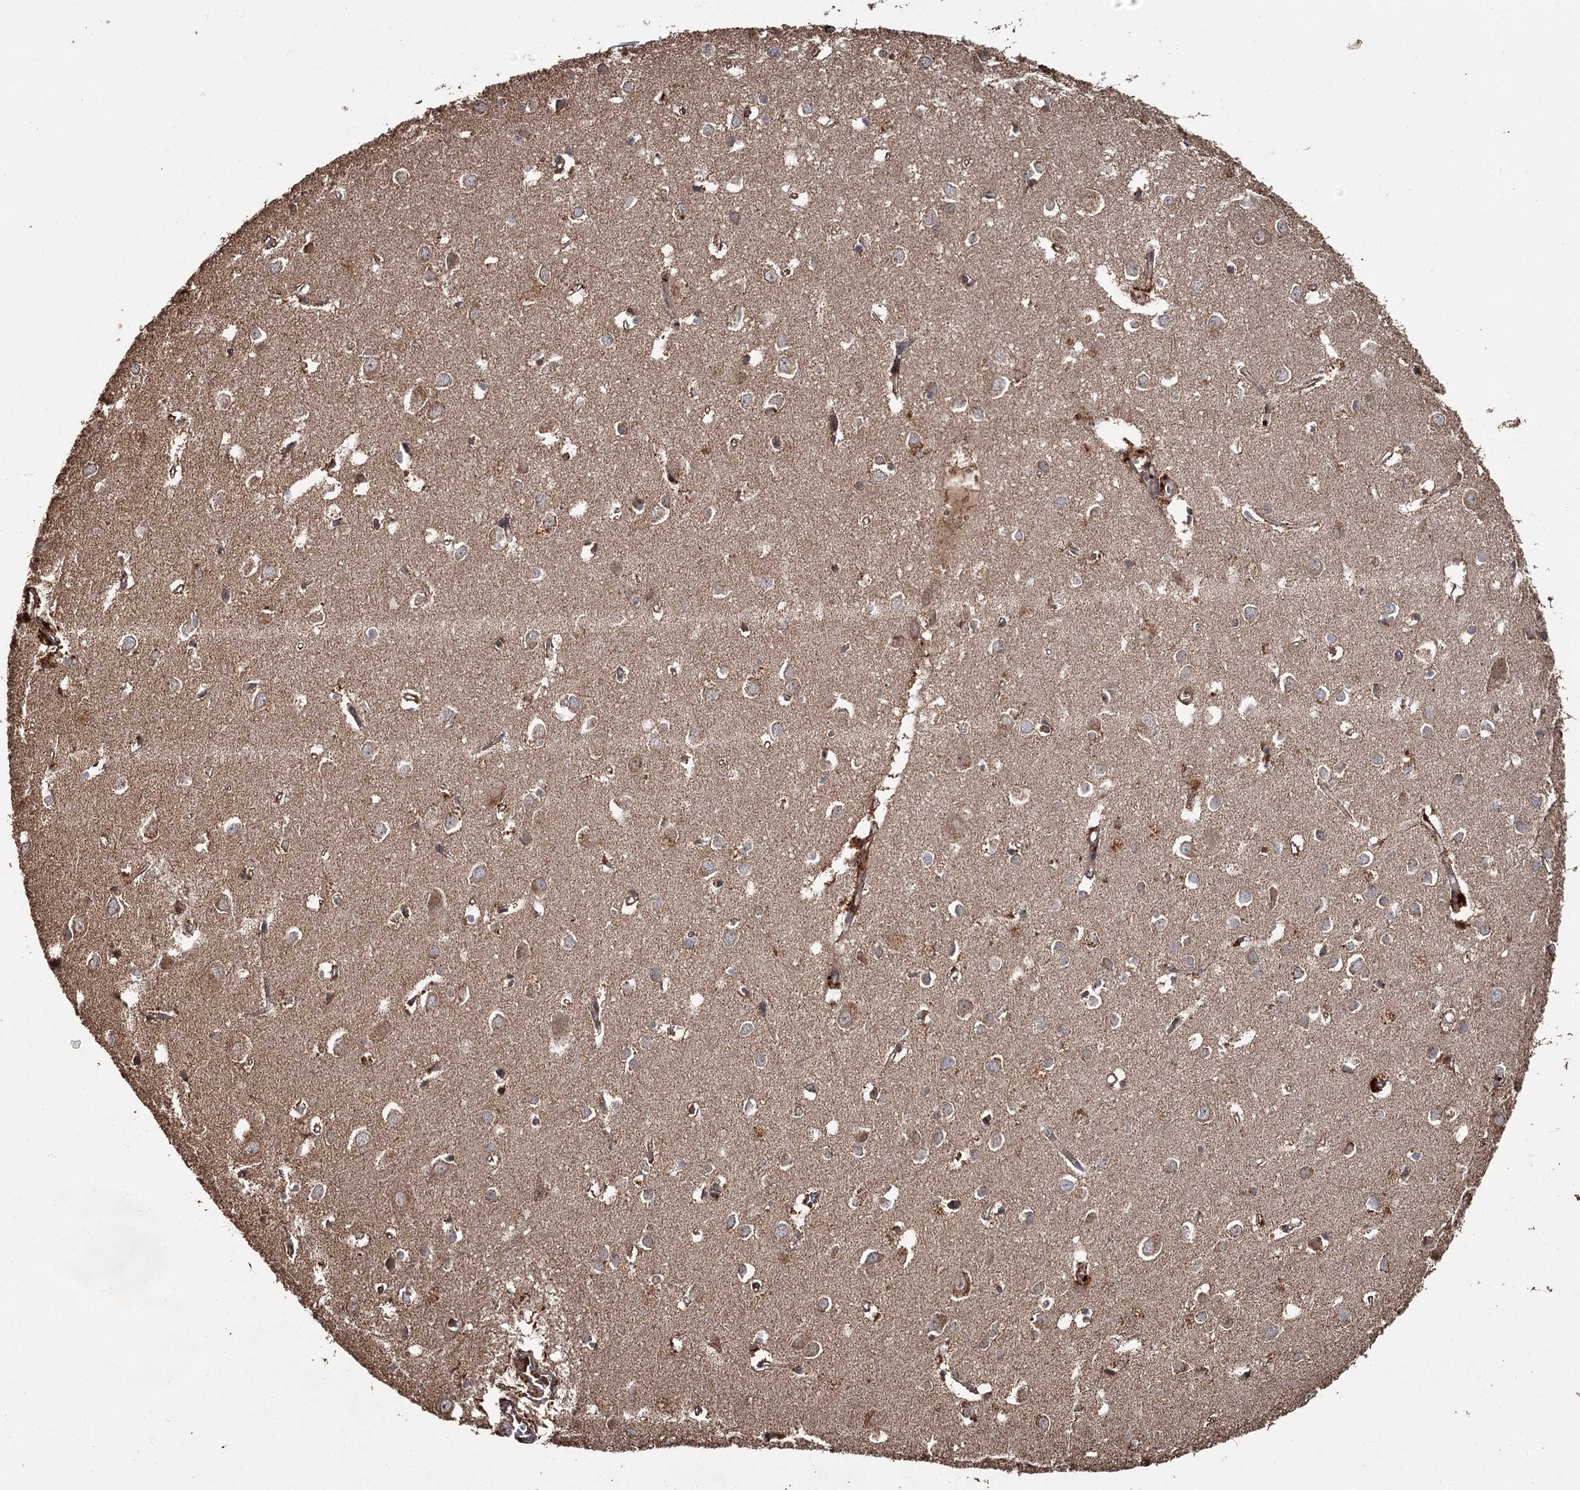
{"staining": {"intensity": "strong", "quantity": ">75%", "location": "cytoplasmic/membranous"}, "tissue": "cerebral cortex", "cell_type": "Endothelial cells", "image_type": "normal", "snomed": [{"axis": "morphology", "description": "Normal tissue, NOS"}, {"axis": "topography", "description": "Cerebral cortex"}], "caption": "Immunohistochemistry (IHC) of unremarkable cerebral cortex displays high levels of strong cytoplasmic/membranous positivity in about >75% of endothelial cells.", "gene": "THAP9", "patient": {"sex": "female", "age": 64}}